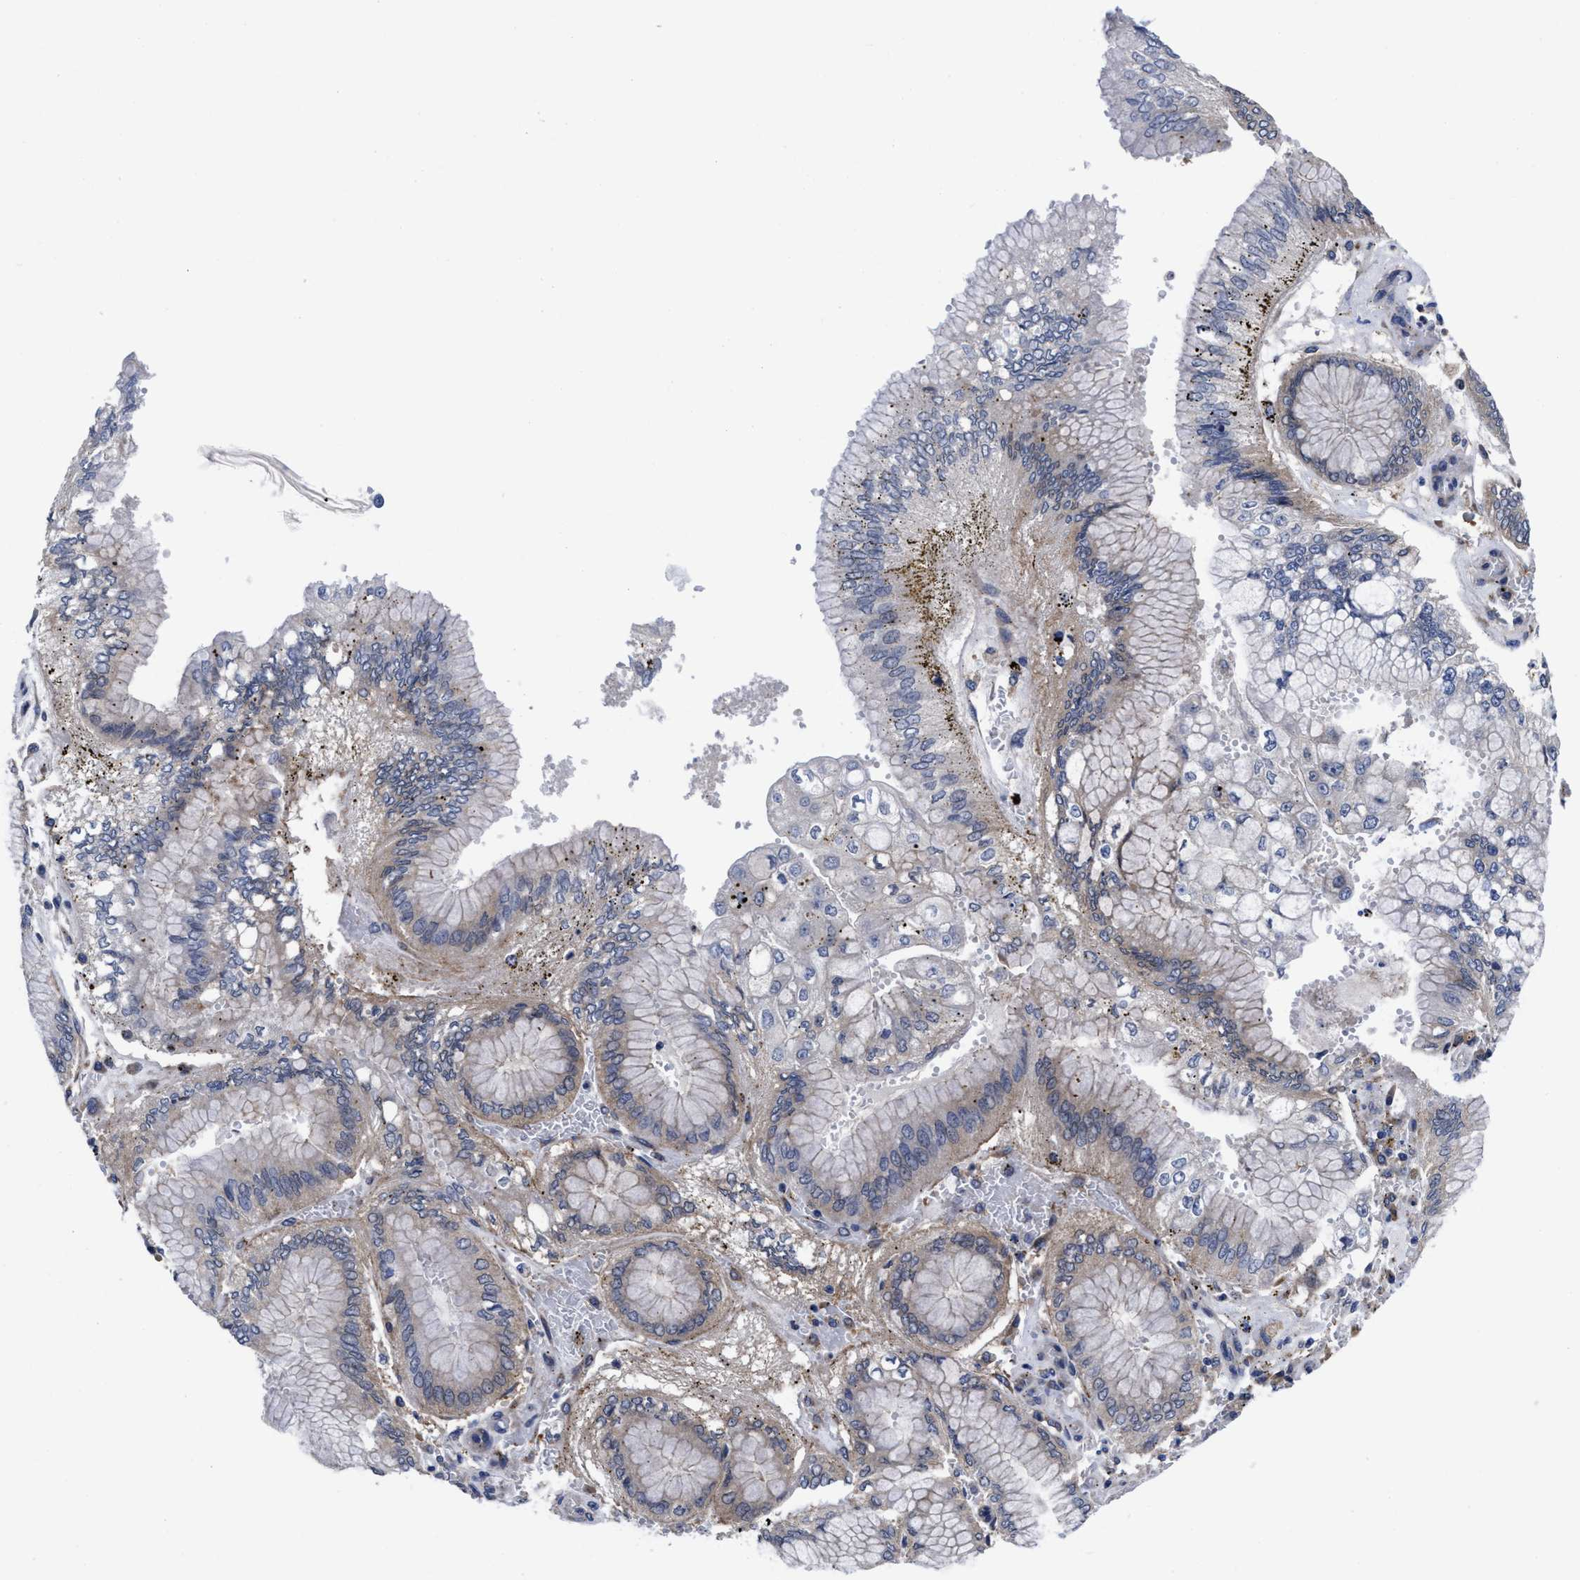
{"staining": {"intensity": "weak", "quantity": "<25%", "location": "cytoplasmic/membranous"}, "tissue": "stomach cancer", "cell_type": "Tumor cells", "image_type": "cancer", "snomed": [{"axis": "morphology", "description": "Adenocarcinoma, NOS"}, {"axis": "topography", "description": "Stomach"}], "caption": "DAB immunohistochemical staining of stomach cancer (adenocarcinoma) shows no significant staining in tumor cells. Nuclei are stained in blue.", "gene": "TXNDC17", "patient": {"sex": "male", "age": 76}}